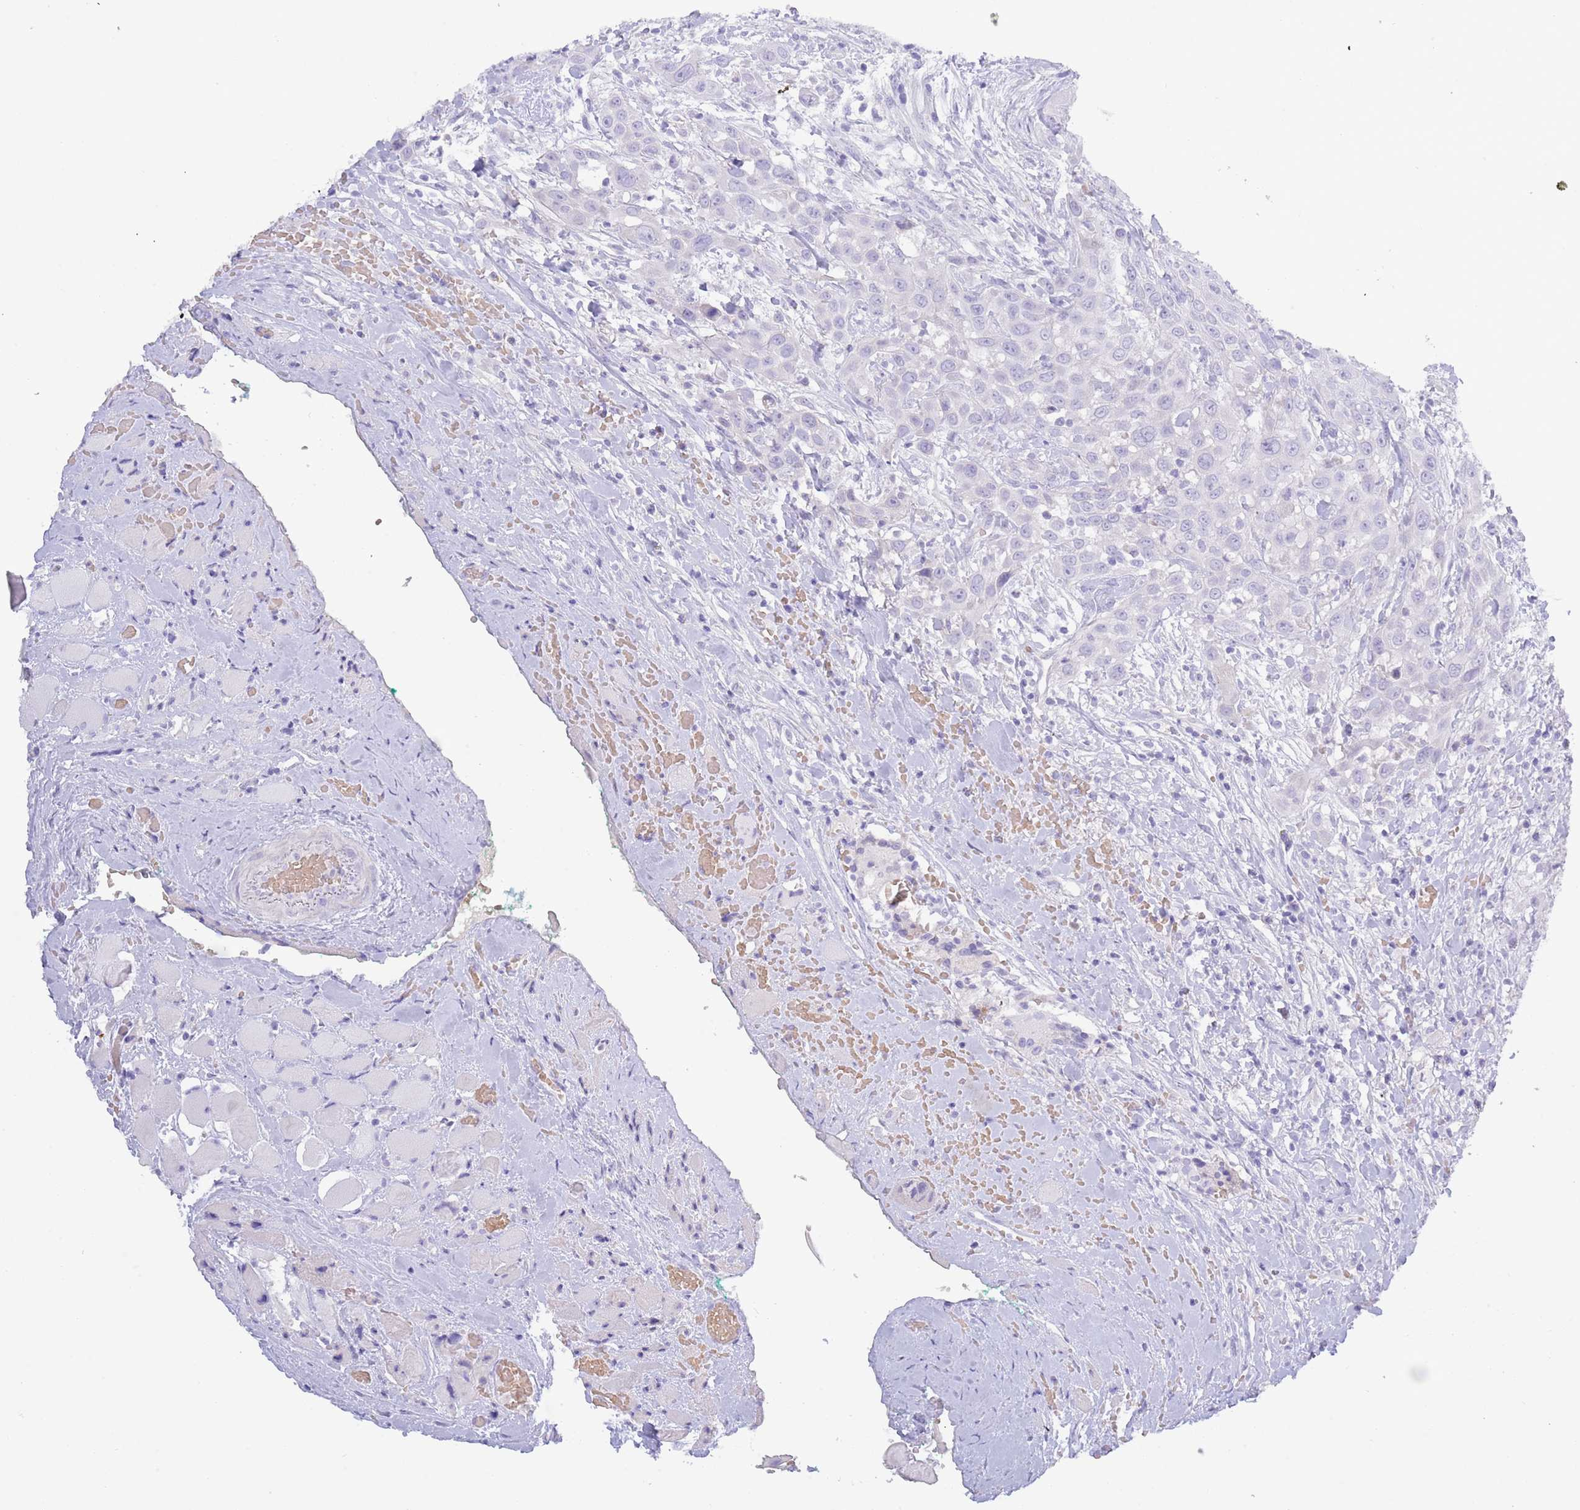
{"staining": {"intensity": "negative", "quantity": "none", "location": "none"}, "tissue": "head and neck cancer", "cell_type": "Tumor cells", "image_type": "cancer", "snomed": [{"axis": "morphology", "description": "Squamous cell carcinoma, NOS"}, {"axis": "topography", "description": "Head-Neck"}], "caption": "Photomicrograph shows no protein staining in tumor cells of head and neck cancer tissue. (Immunohistochemistry, brightfield microscopy, high magnification).", "gene": "ACR", "patient": {"sex": "male", "age": 81}}